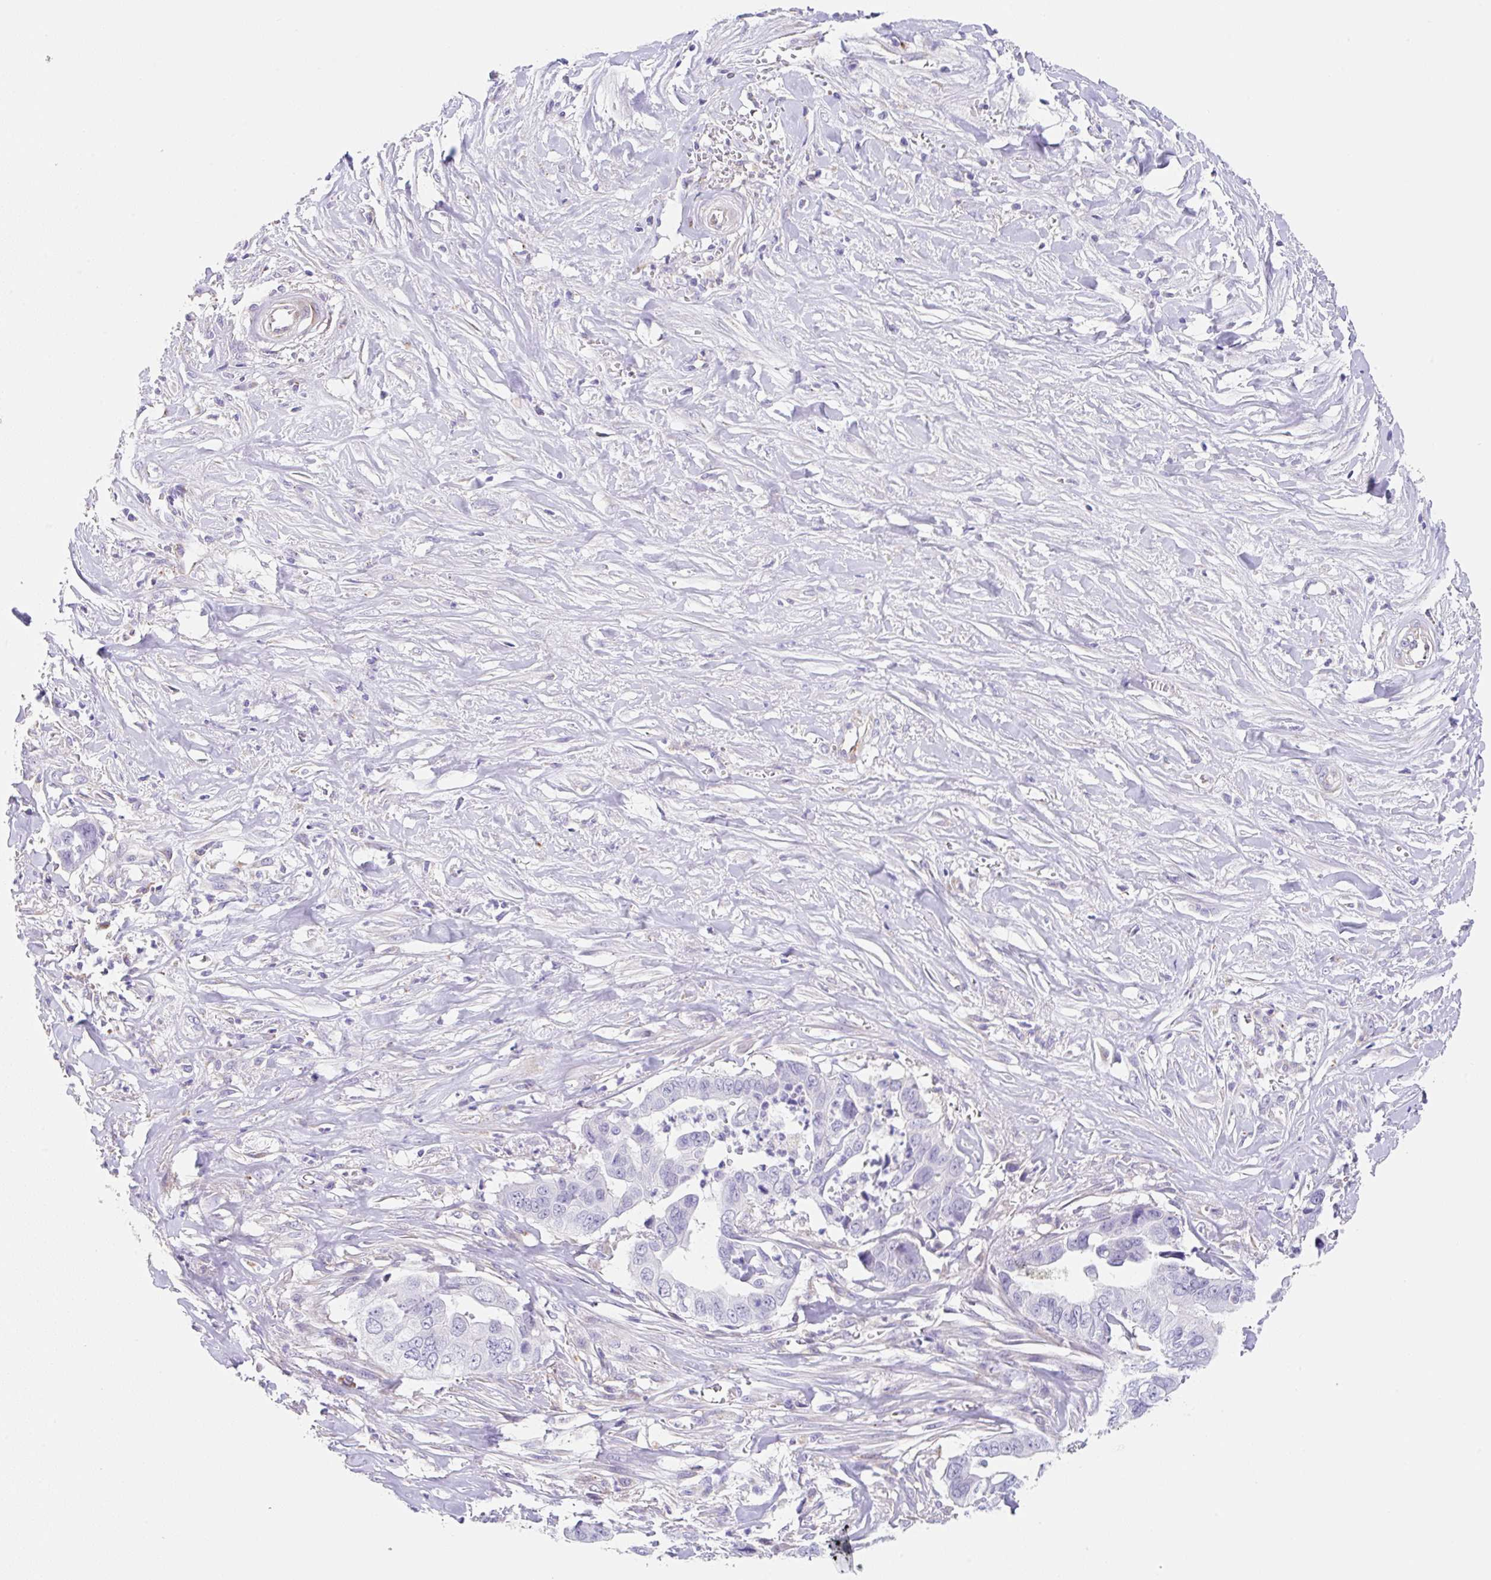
{"staining": {"intensity": "negative", "quantity": "none", "location": "none"}, "tissue": "liver cancer", "cell_type": "Tumor cells", "image_type": "cancer", "snomed": [{"axis": "morphology", "description": "Cholangiocarcinoma"}, {"axis": "topography", "description": "Liver"}], "caption": "Tumor cells show no significant protein expression in cholangiocarcinoma (liver). (DAB IHC, high magnification).", "gene": "DKK4", "patient": {"sex": "female", "age": 79}}